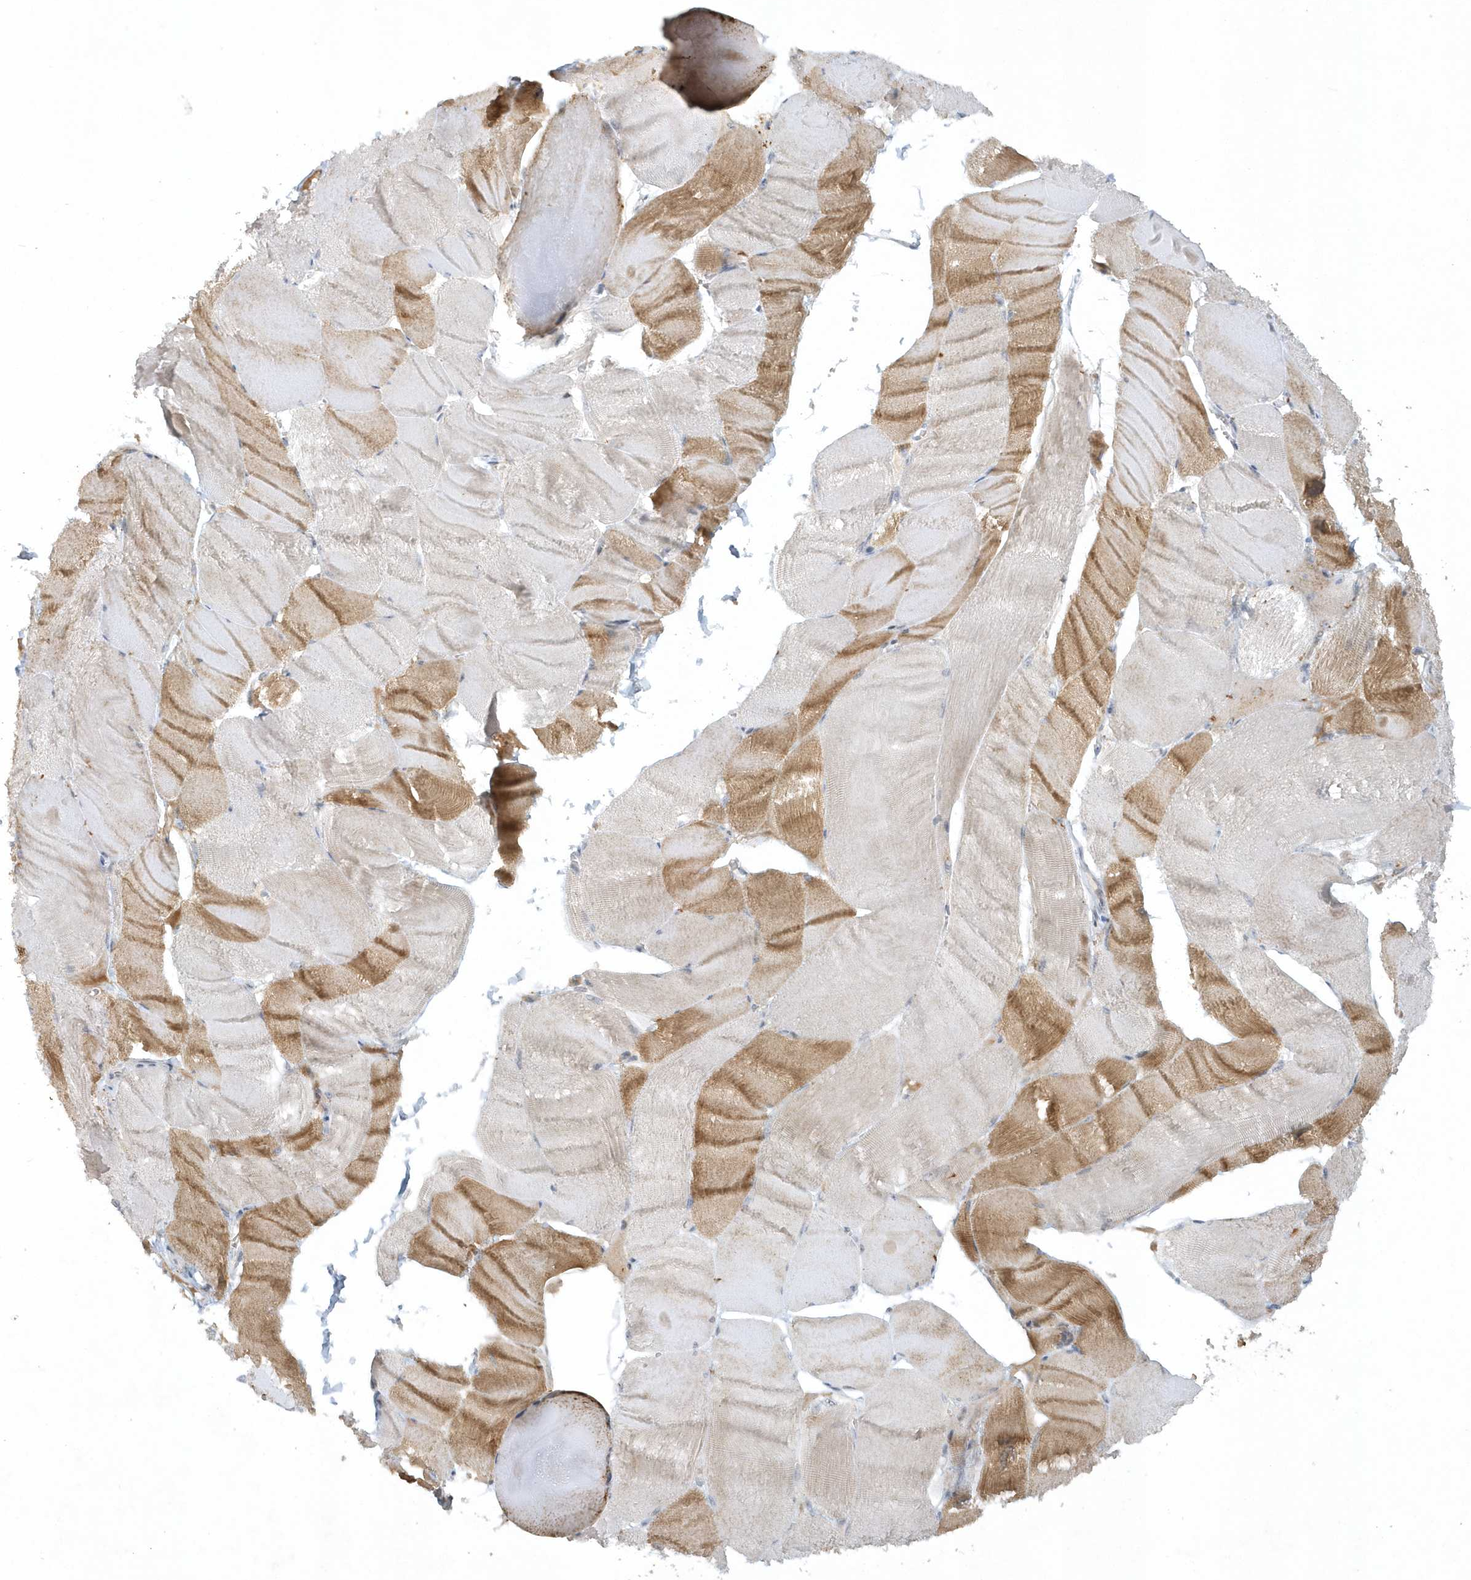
{"staining": {"intensity": "moderate", "quantity": "25%-75%", "location": "cytoplasmic/membranous"}, "tissue": "skeletal muscle", "cell_type": "Myocytes", "image_type": "normal", "snomed": [{"axis": "morphology", "description": "Normal tissue, NOS"}, {"axis": "morphology", "description": "Basal cell carcinoma"}, {"axis": "topography", "description": "Skeletal muscle"}], "caption": "This photomicrograph exhibits unremarkable skeletal muscle stained with immunohistochemistry to label a protein in brown. The cytoplasmic/membranous of myocytes show moderate positivity for the protein. Nuclei are counter-stained blue.", "gene": "THG1L", "patient": {"sex": "female", "age": 64}}